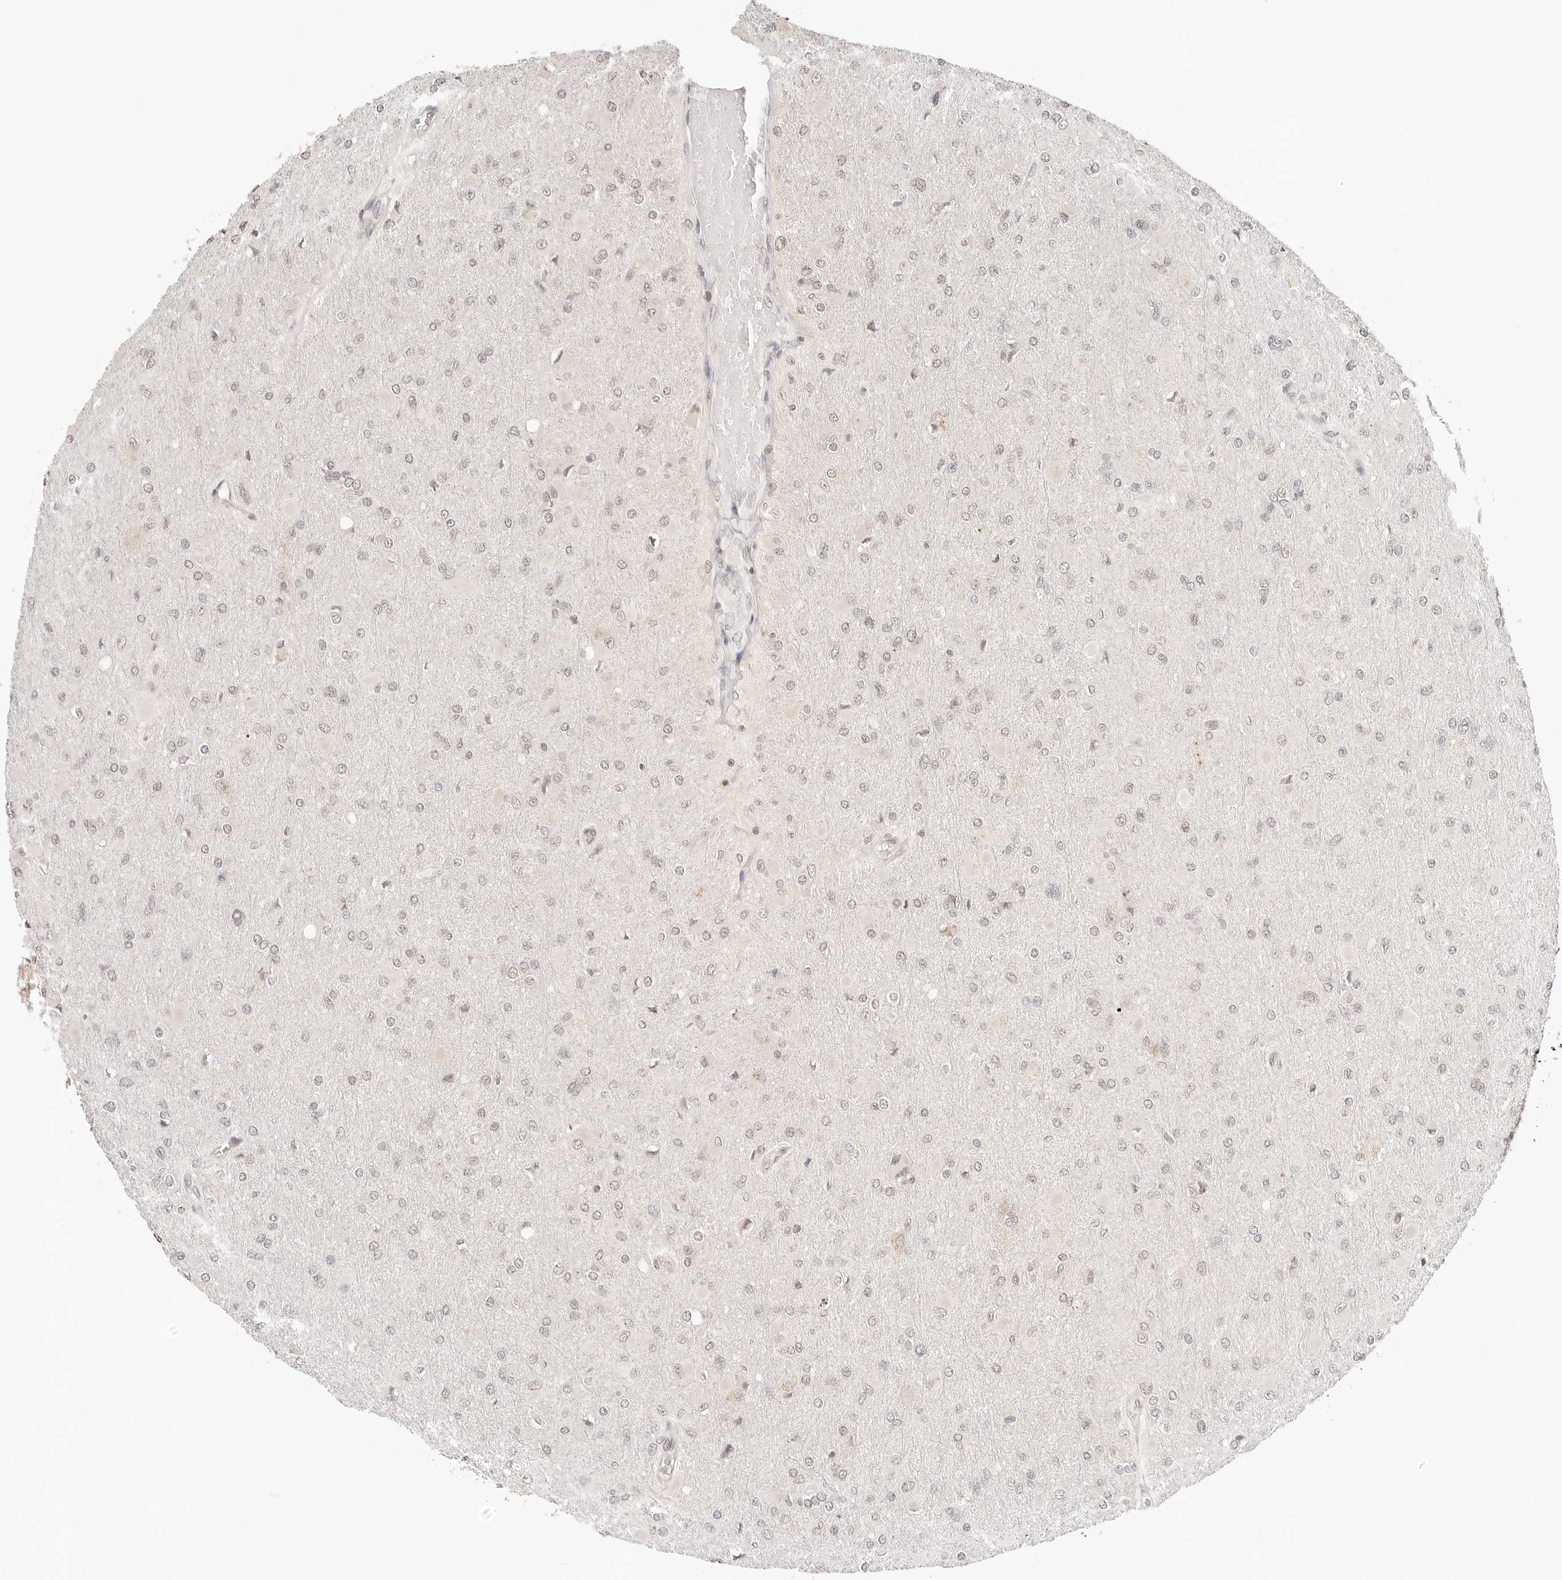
{"staining": {"intensity": "weak", "quantity": ">75%", "location": "nuclear"}, "tissue": "glioma", "cell_type": "Tumor cells", "image_type": "cancer", "snomed": [{"axis": "morphology", "description": "Glioma, malignant, High grade"}, {"axis": "topography", "description": "Cerebral cortex"}], "caption": "A brown stain labels weak nuclear expression of a protein in human glioma tumor cells.", "gene": "SEPTIN4", "patient": {"sex": "female", "age": 36}}